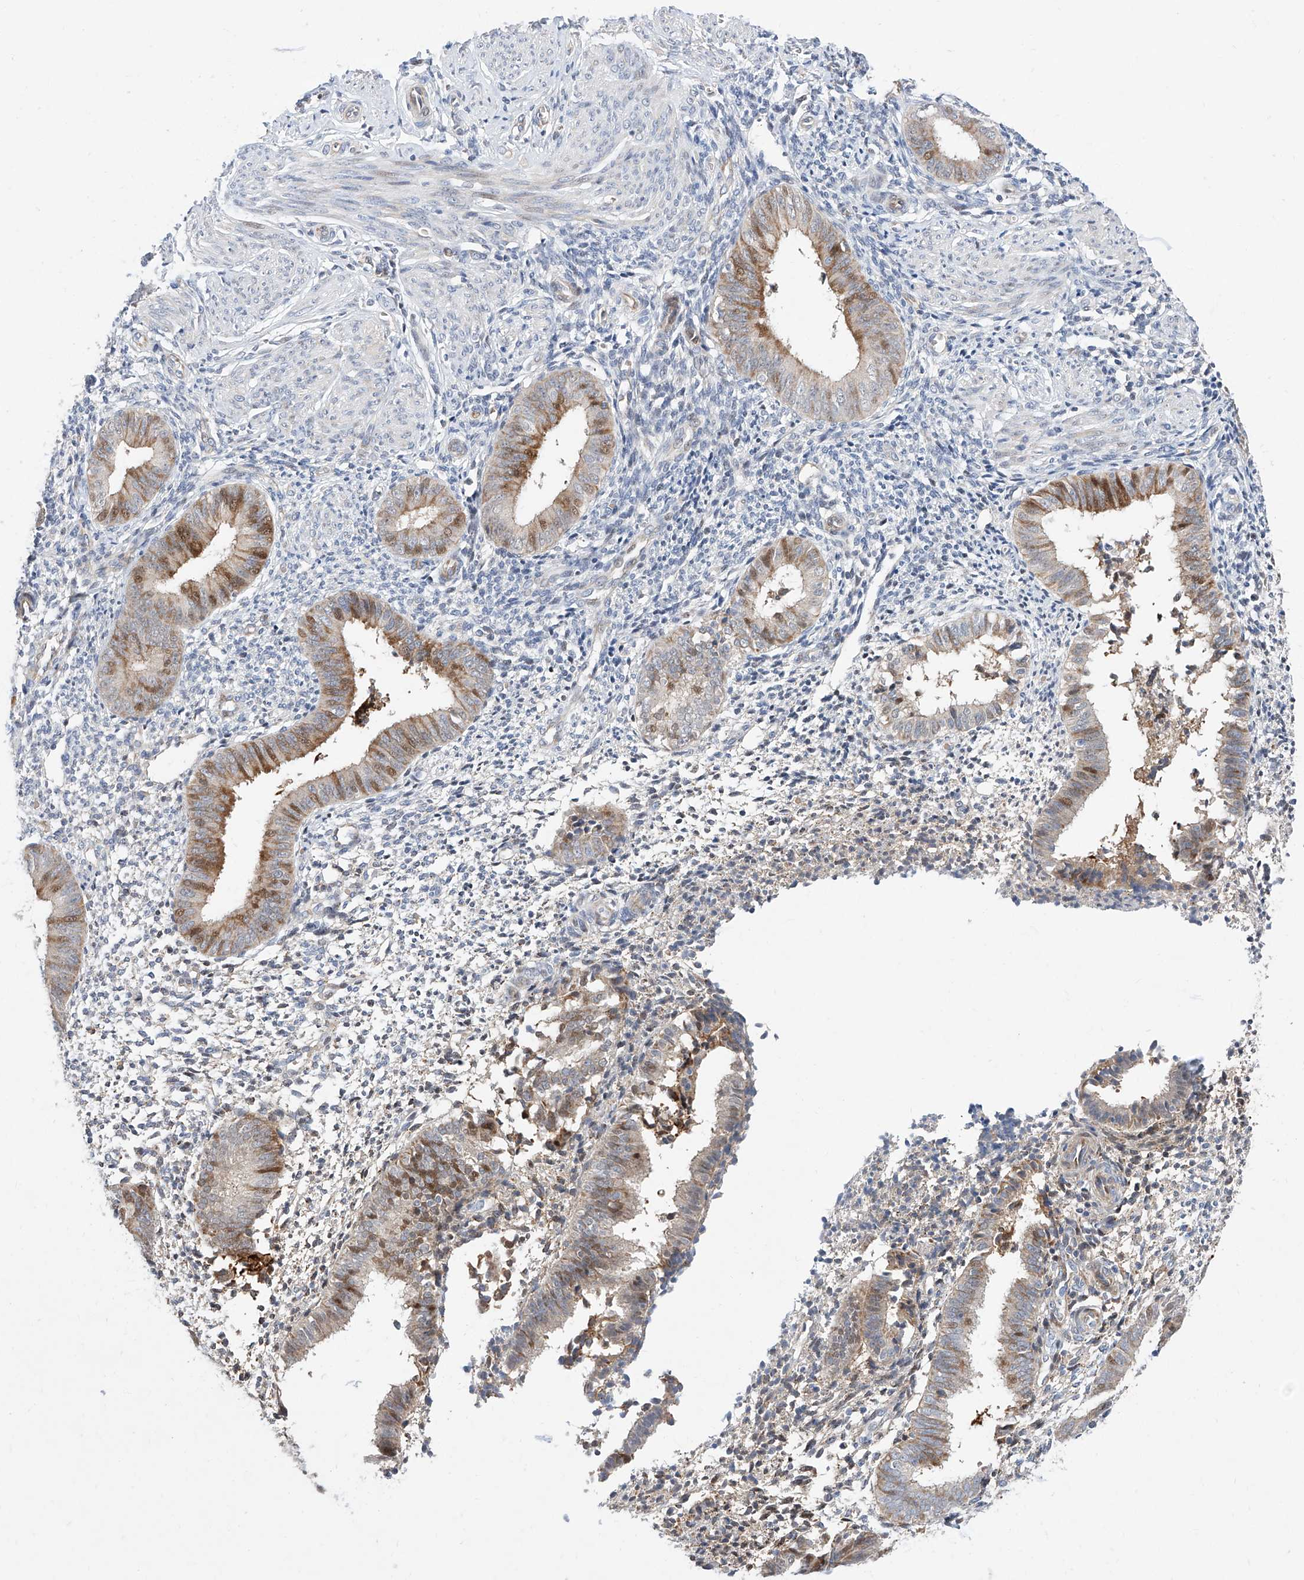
{"staining": {"intensity": "negative", "quantity": "none", "location": "none"}, "tissue": "endometrium", "cell_type": "Cells in endometrial stroma", "image_type": "normal", "snomed": [{"axis": "morphology", "description": "Normal tissue, NOS"}, {"axis": "topography", "description": "Uterus"}, {"axis": "topography", "description": "Endometrium"}], "caption": "This histopathology image is of normal endometrium stained with IHC to label a protein in brown with the nuclei are counter-stained blue. There is no positivity in cells in endometrial stroma.", "gene": "FUCA2", "patient": {"sex": "female", "age": 48}}